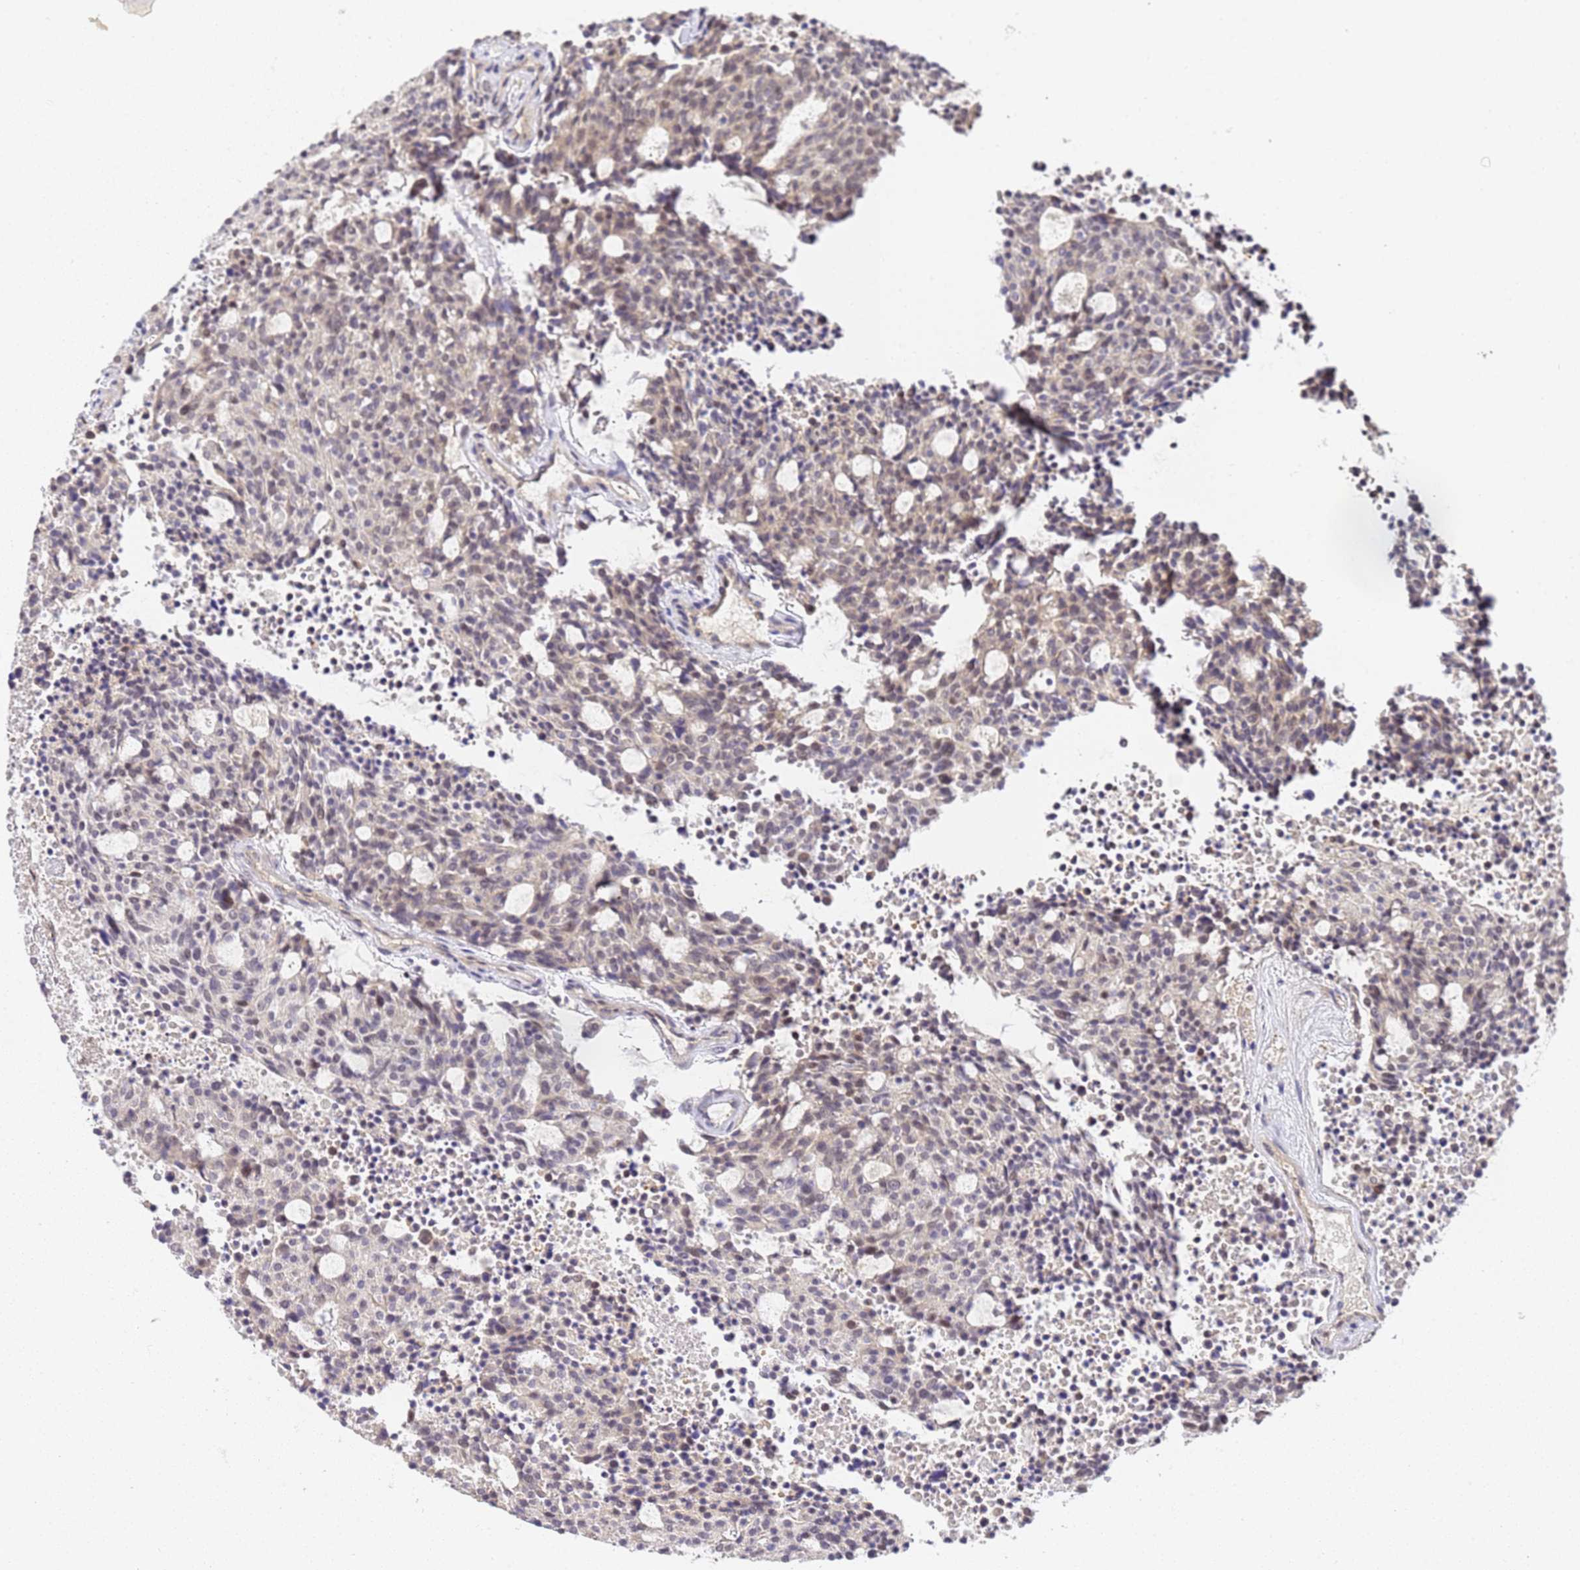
{"staining": {"intensity": "weak", "quantity": "<25%", "location": "nuclear"}, "tissue": "carcinoid", "cell_type": "Tumor cells", "image_type": "cancer", "snomed": [{"axis": "morphology", "description": "Carcinoid, malignant, NOS"}, {"axis": "topography", "description": "Pancreas"}], "caption": "This is a photomicrograph of immunohistochemistry (IHC) staining of carcinoid, which shows no positivity in tumor cells.", "gene": "LSM3", "patient": {"sex": "female", "age": 54}}